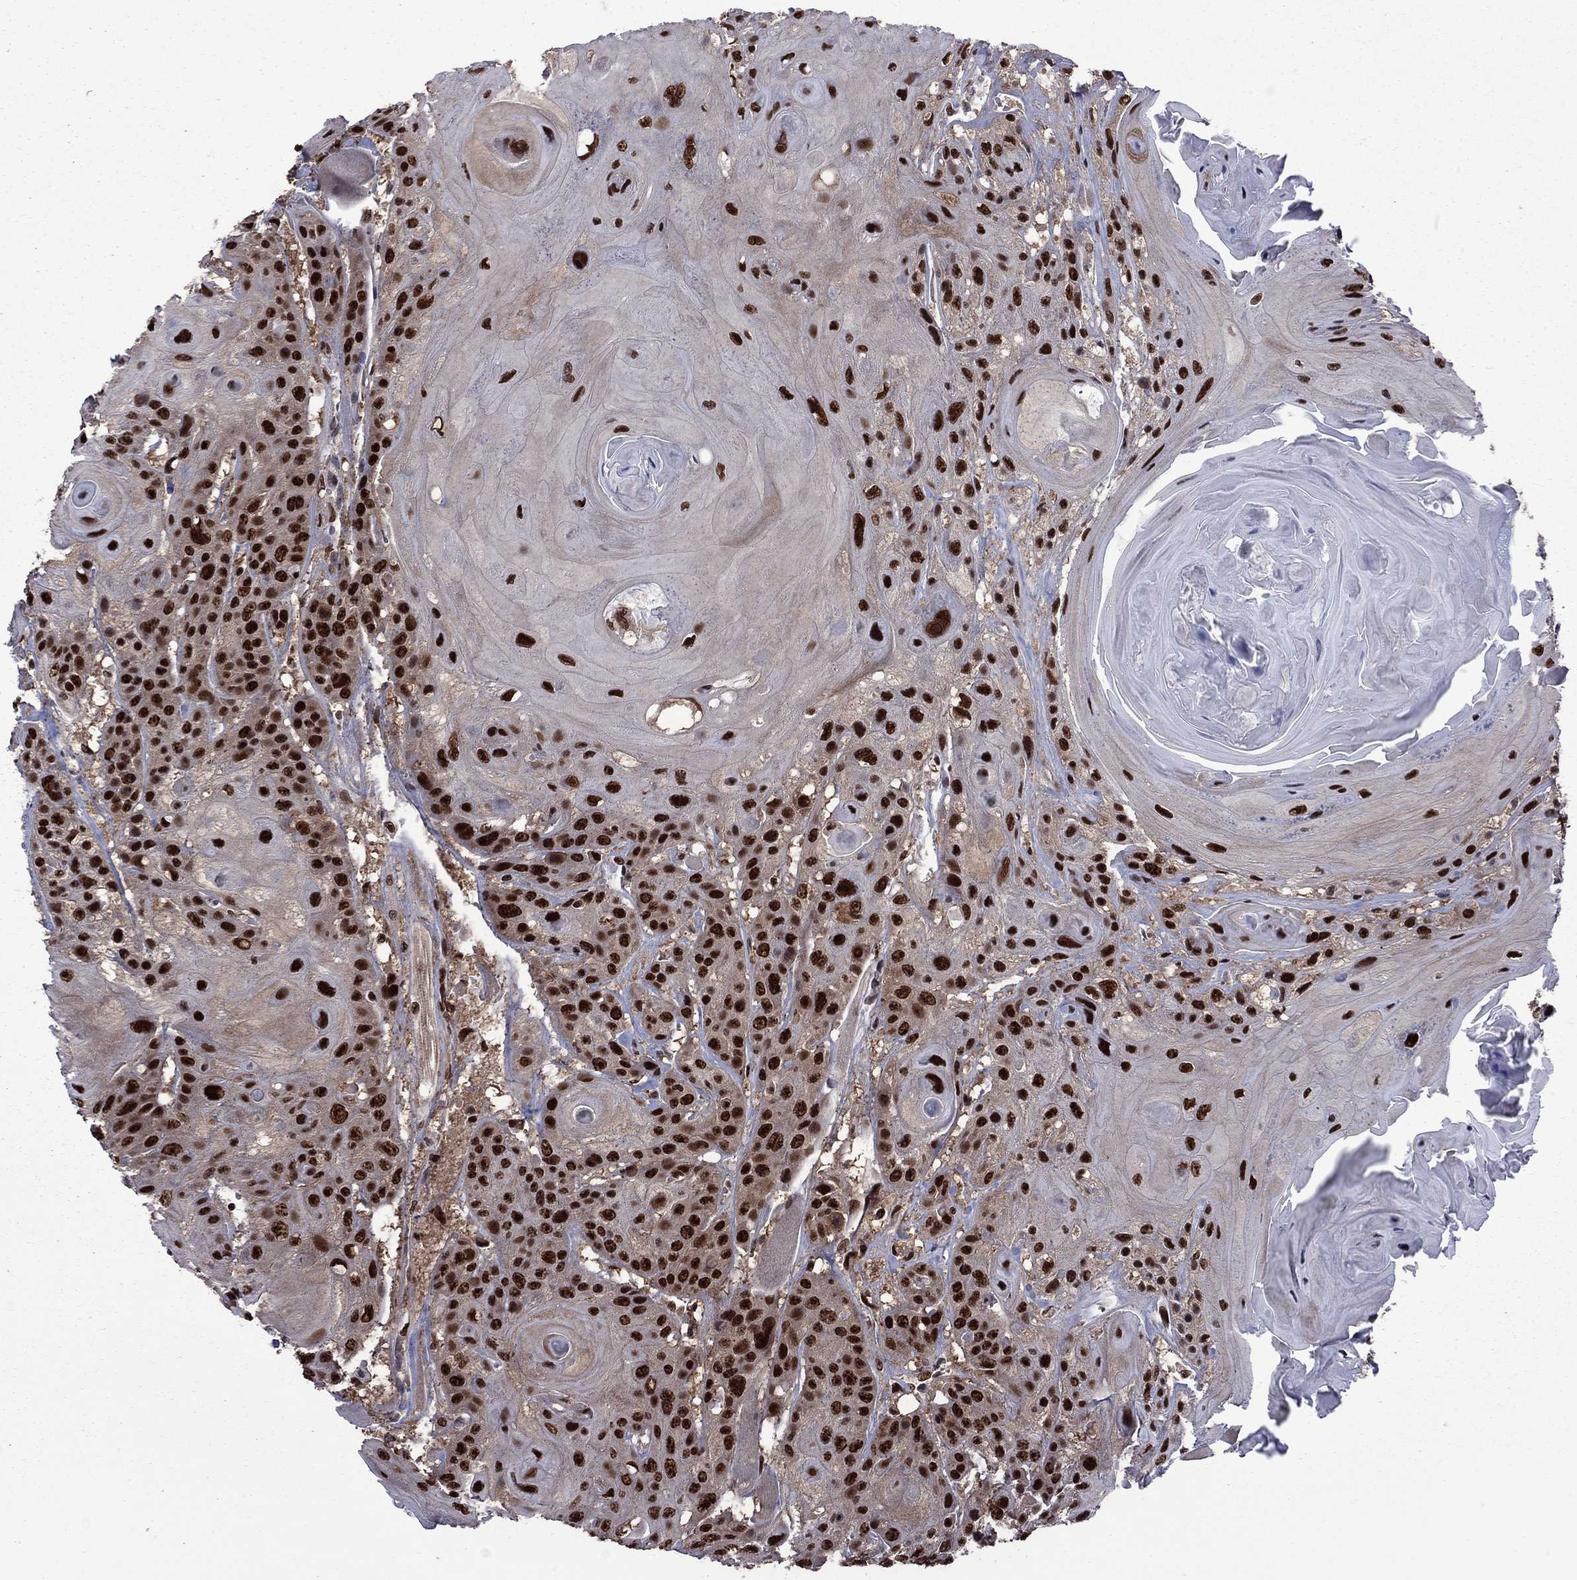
{"staining": {"intensity": "strong", "quantity": ">75%", "location": "nuclear"}, "tissue": "head and neck cancer", "cell_type": "Tumor cells", "image_type": "cancer", "snomed": [{"axis": "morphology", "description": "Squamous cell carcinoma, NOS"}, {"axis": "topography", "description": "Head-Neck"}], "caption": "Head and neck cancer (squamous cell carcinoma) tissue shows strong nuclear positivity in approximately >75% of tumor cells", "gene": "MED25", "patient": {"sex": "female", "age": 59}}